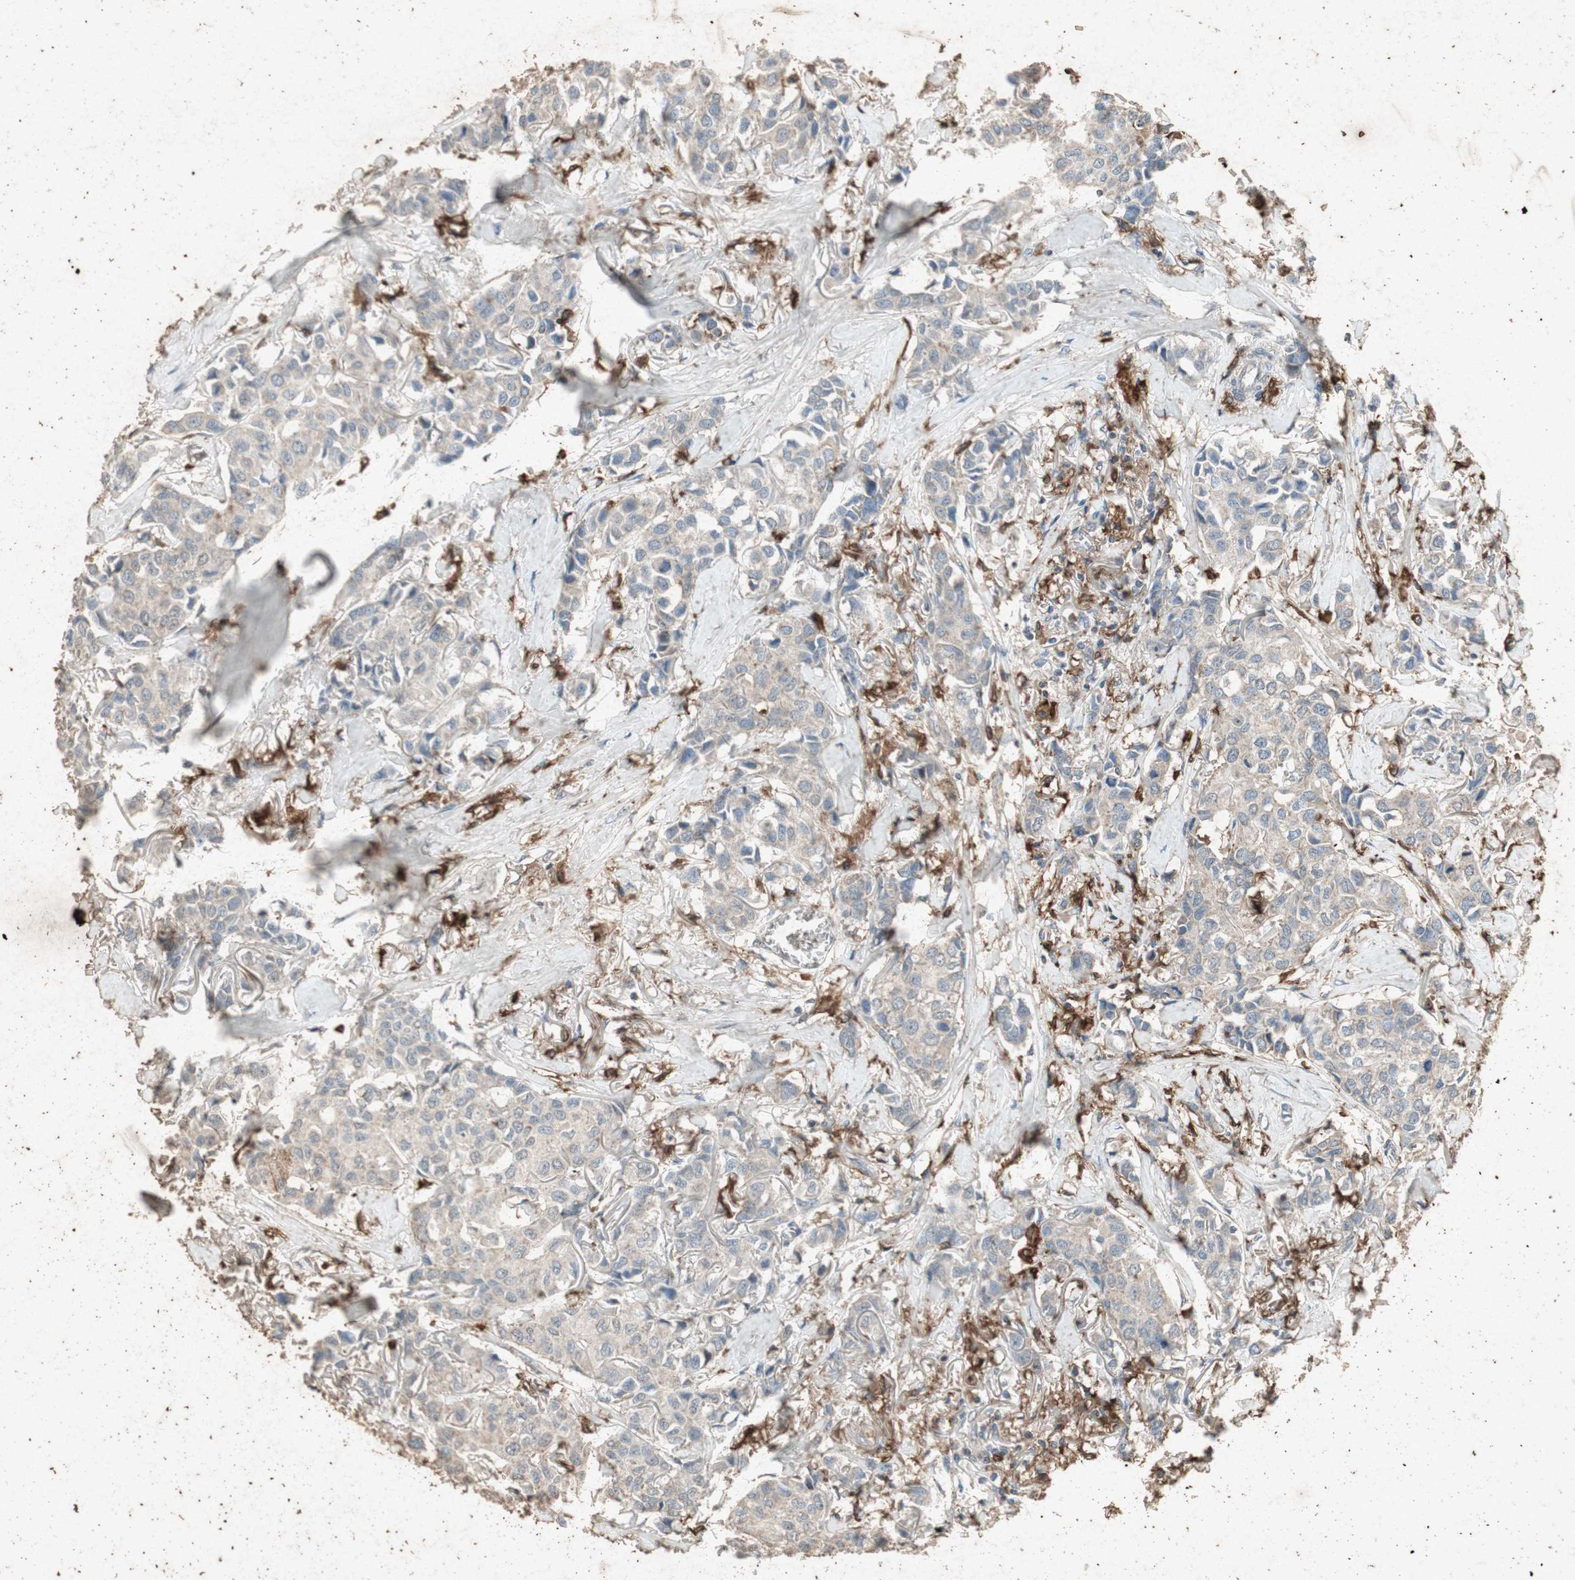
{"staining": {"intensity": "weak", "quantity": "25%-75%", "location": "cytoplasmic/membranous"}, "tissue": "breast cancer", "cell_type": "Tumor cells", "image_type": "cancer", "snomed": [{"axis": "morphology", "description": "Duct carcinoma"}, {"axis": "topography", "description": "Breast"}], "caption": "This micrograph exhibits immunohistochemistry (IHC) staining of human infiltrating ductal carcinoma (breast), with low weak cytoplasmic/membranous staining in about 25%-75% of tumor cells.", "gene": "TYROBP", "patient": {"sex": "female", "age": 80}}